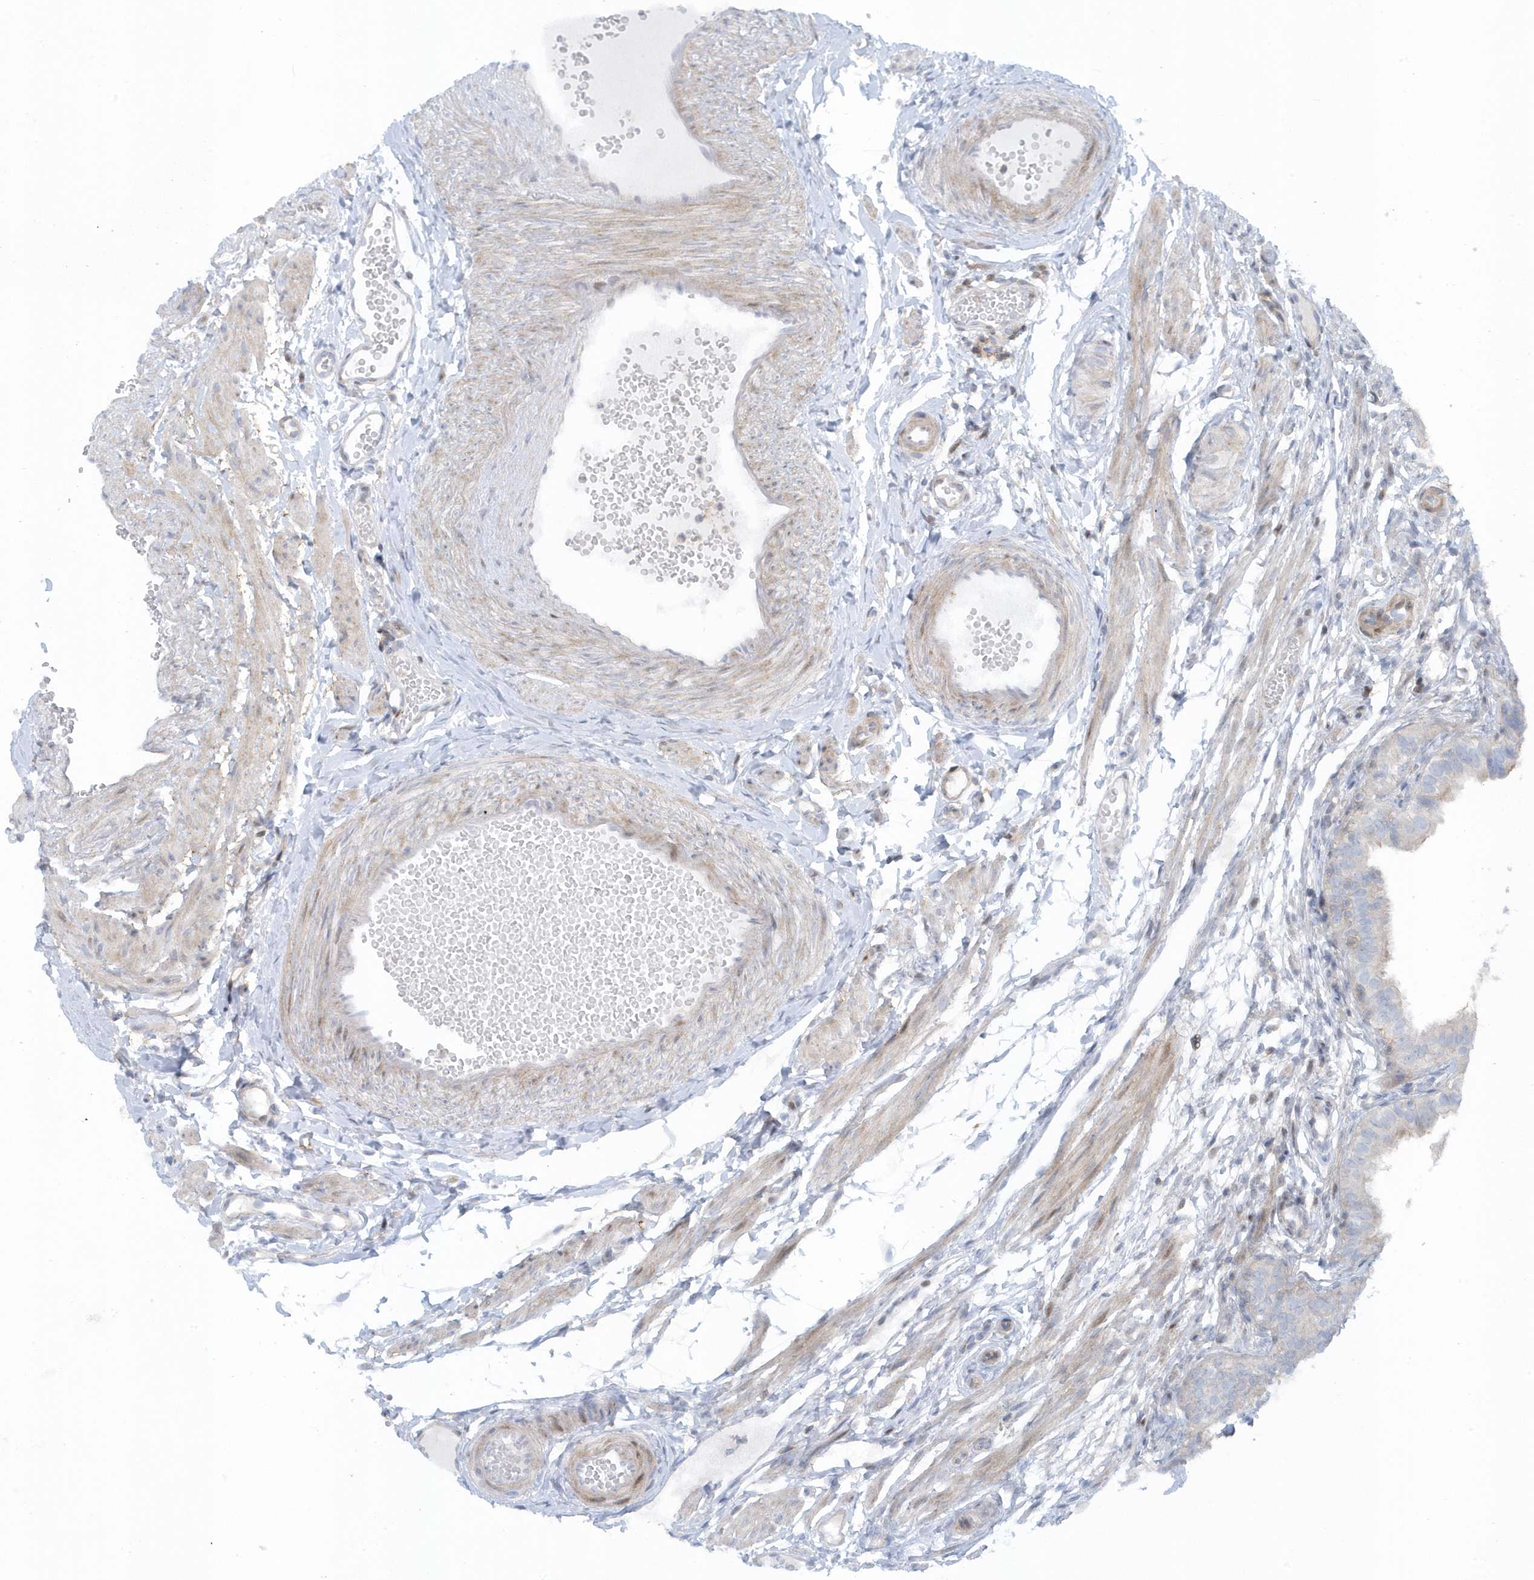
{"staining": {"intensity": "weak", "quantity": "<25%", "location": "cytoplasmic/membranous"}, "tissue": "fallopian tube", "cell_type": "Glandular cells", "image_type": "normal", "snomed": [{"axis": "morphology", "description": "Normal tissue, NOS"}, {"axis": "topography", "description": "Fallopian tube"}], "caption": "IHC of normal fallopian tube demonstrates no positivity in glandular cells. (DAB (3,3'-diaminobenzidine) immunohistochemistry (IHC) with hematoxylin counter stain).", "gene": "CACNB2", "patient": {"sex": "female", "age": 35}}